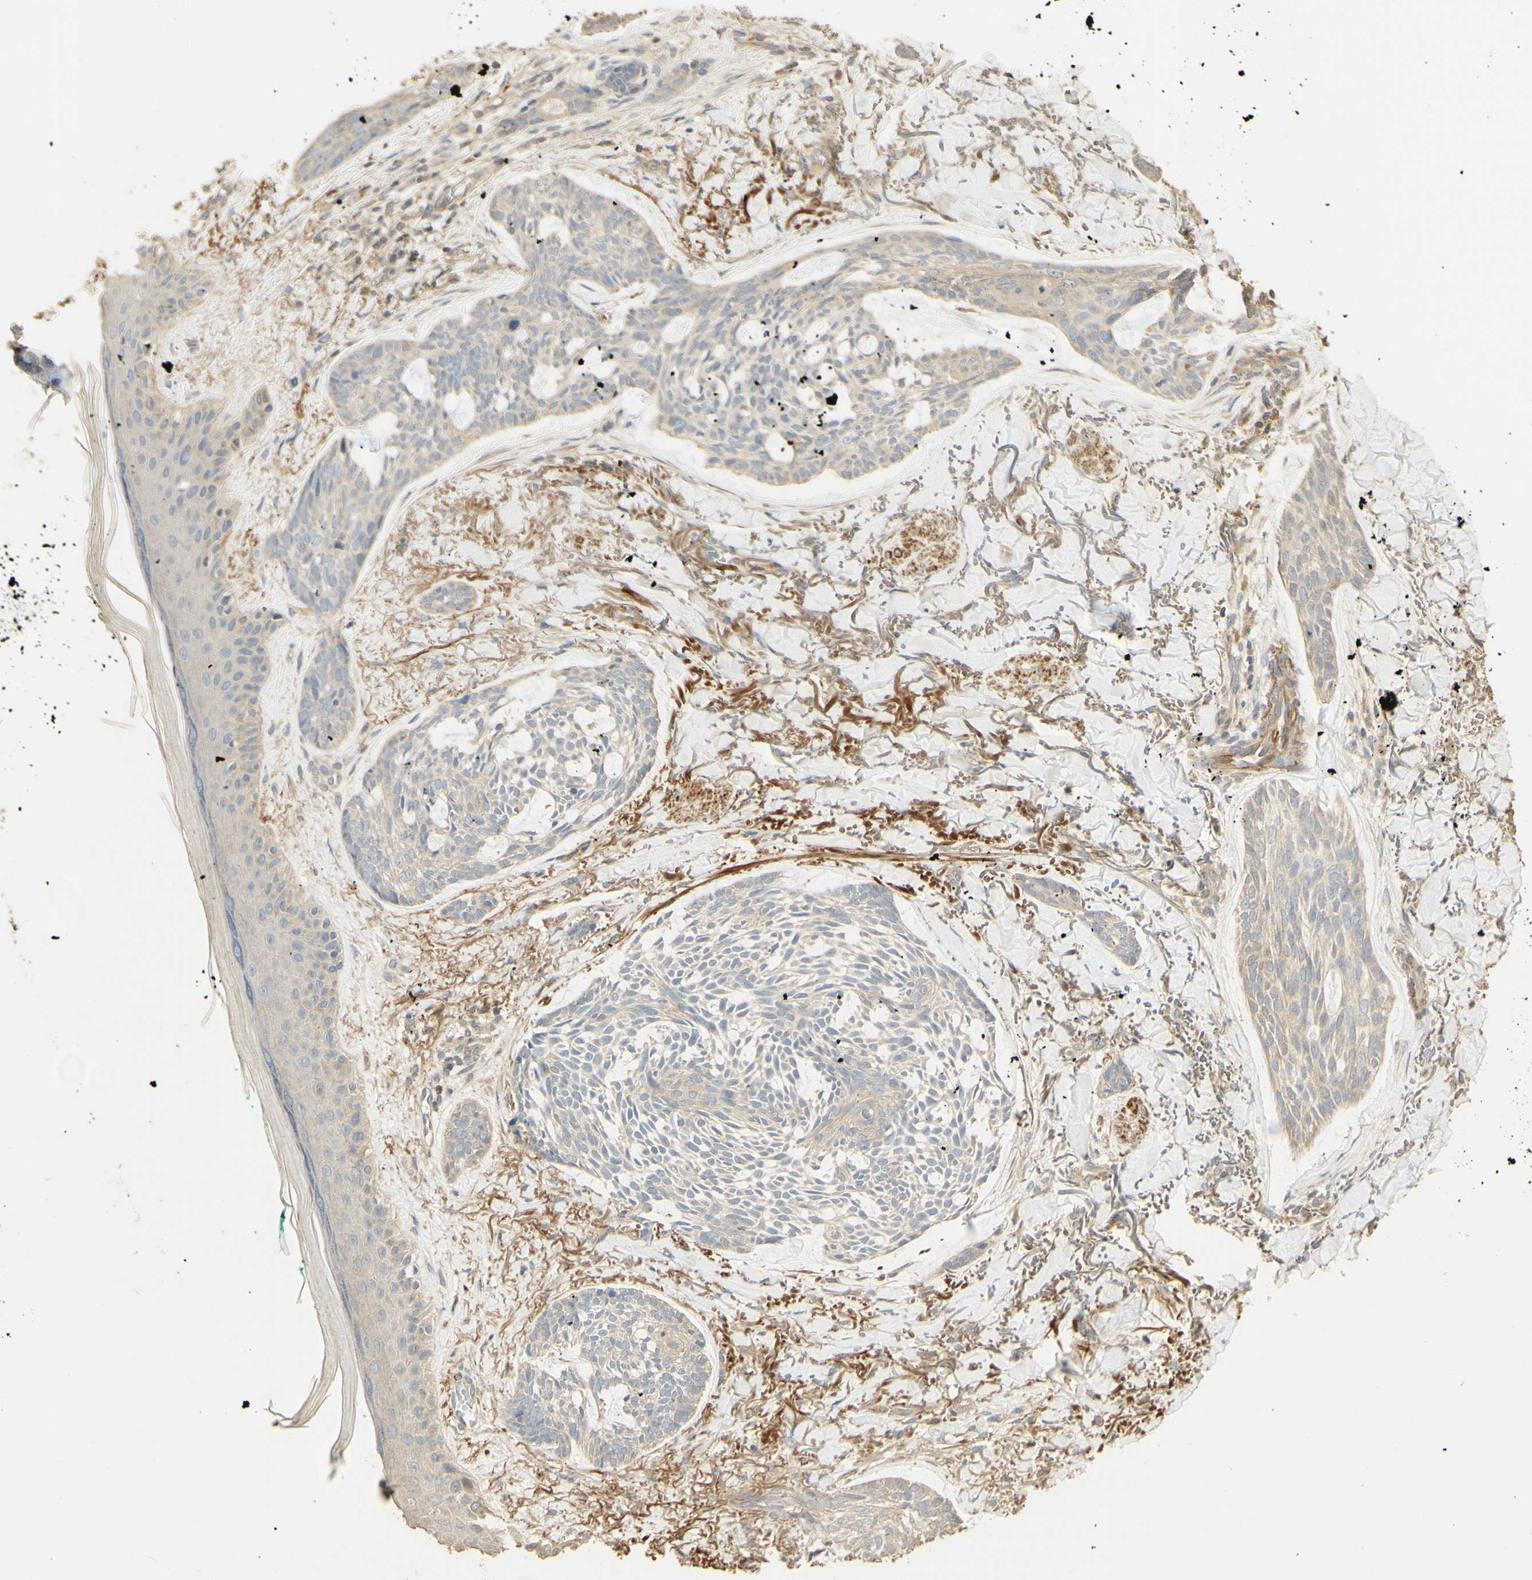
{"staining": {"intensity": "weak", "quantity": ">75%", "location": "cytoplasmic/membranous"}, "tissue": "skin cancer", "cell_type": "Tumor cells", "image_type": "cancer", "snomed": [{"axis": "morphology", "description": "Basal cell carcinoma"}, {"axis": "topography", "description": "Skin"}], "caption": "A brown stain highlights weak cytoplasmic/membranous staining of a protein in human skin basal cell carcinoma tumor cells. (DAB IHC, brown staining for protein, blue staining for nuclei).", "gene": "AGER", "patient": {"sex": "male", "age": 43}}